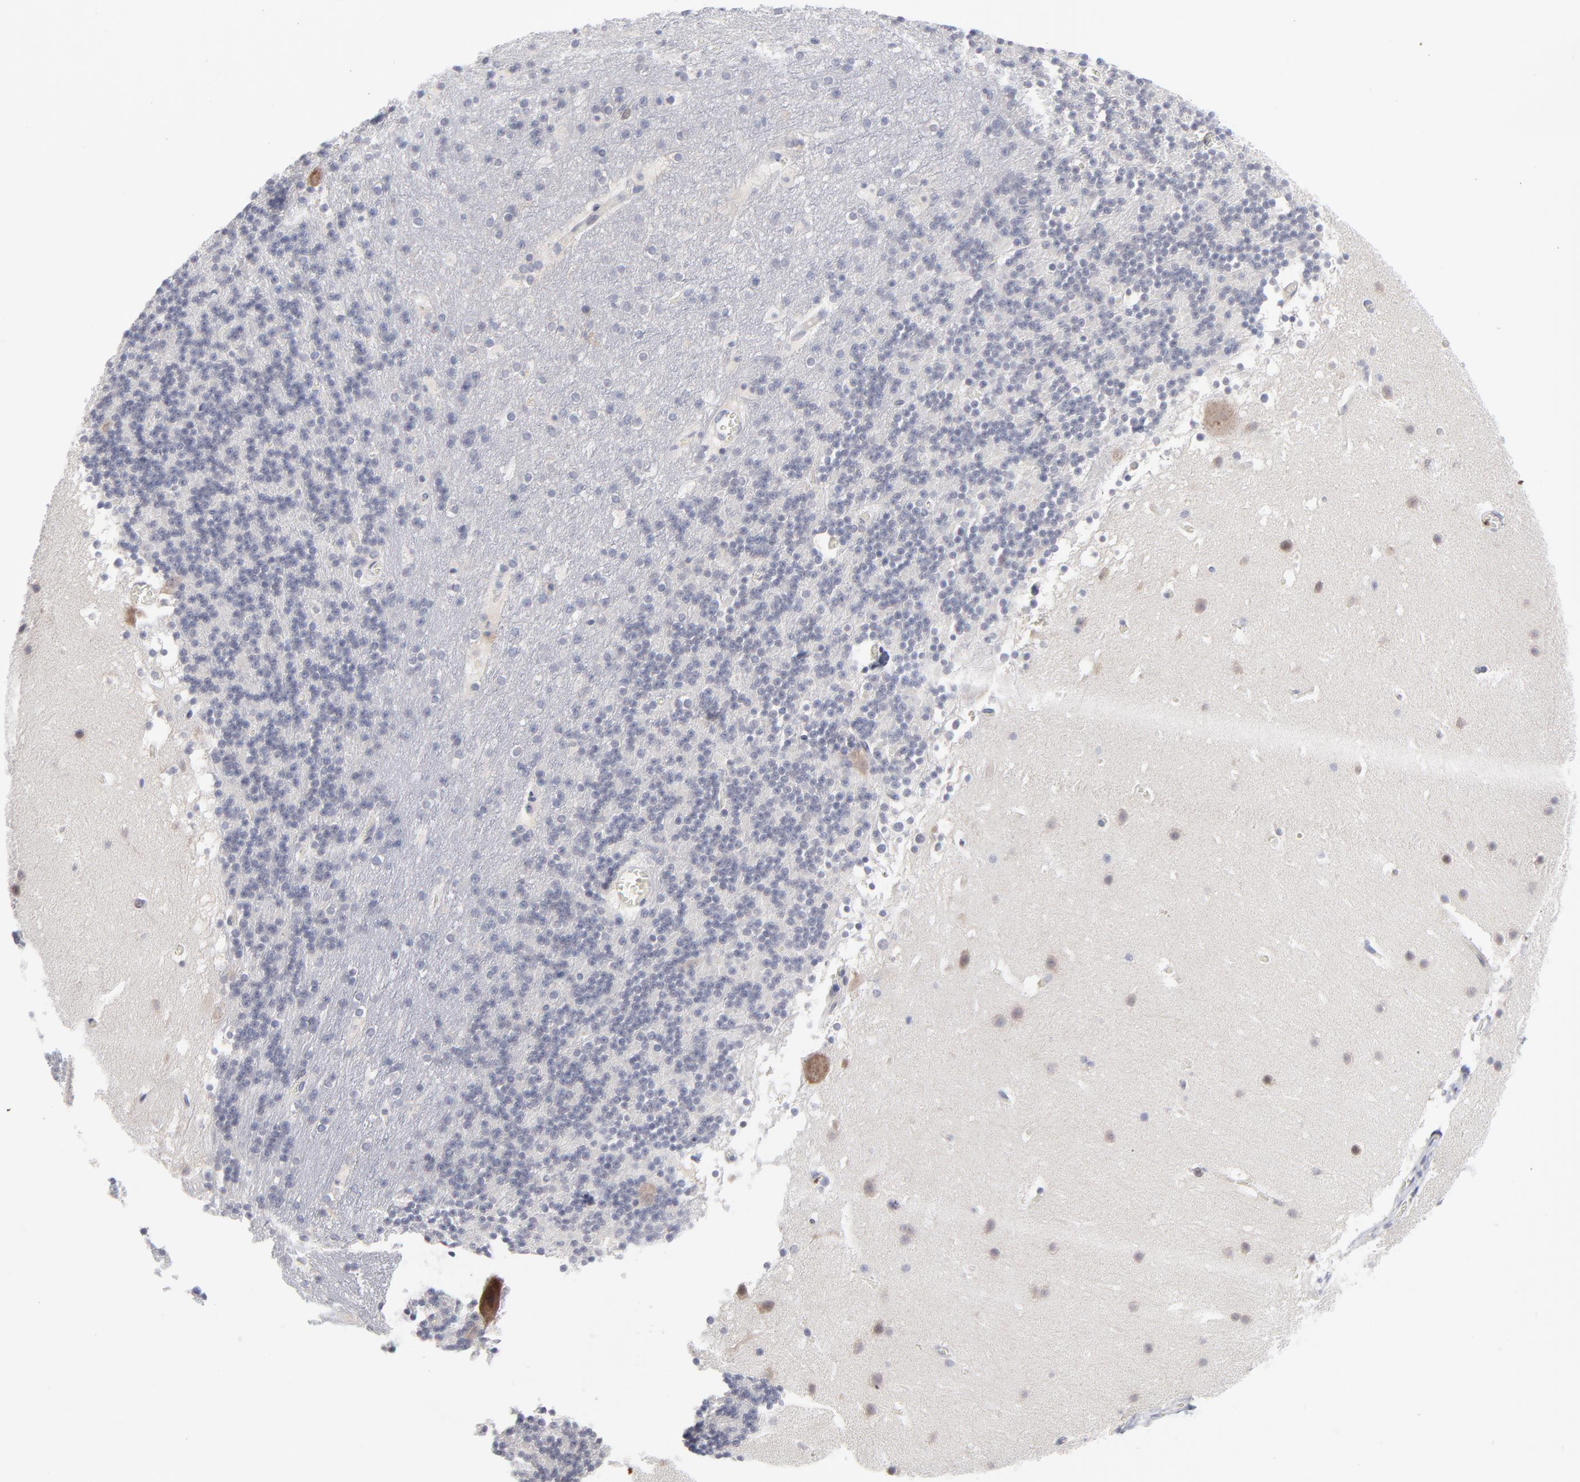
{"staining": {"intensity": "negative", "quantity": "none", "location": "none"}, "tissue": "cerebellum", "cell_type": "Cells in granular layer", "image_type": "normal", "snomed": [{"axis": "morphology", "description": "Normal tissue, NOS"}, {"axis": "topography", "description": "Cerebellum"}], "caption": "Photomicrograph shows no significant protein expression in cells in granular layer of benign cerebellum. Brightfield microscopy of IHC stained with DAB (brown) and hematoxylin (blue), captured at high magnification.", "gene": "RPS24", "patient": {"sex": "male", "age": 45}}